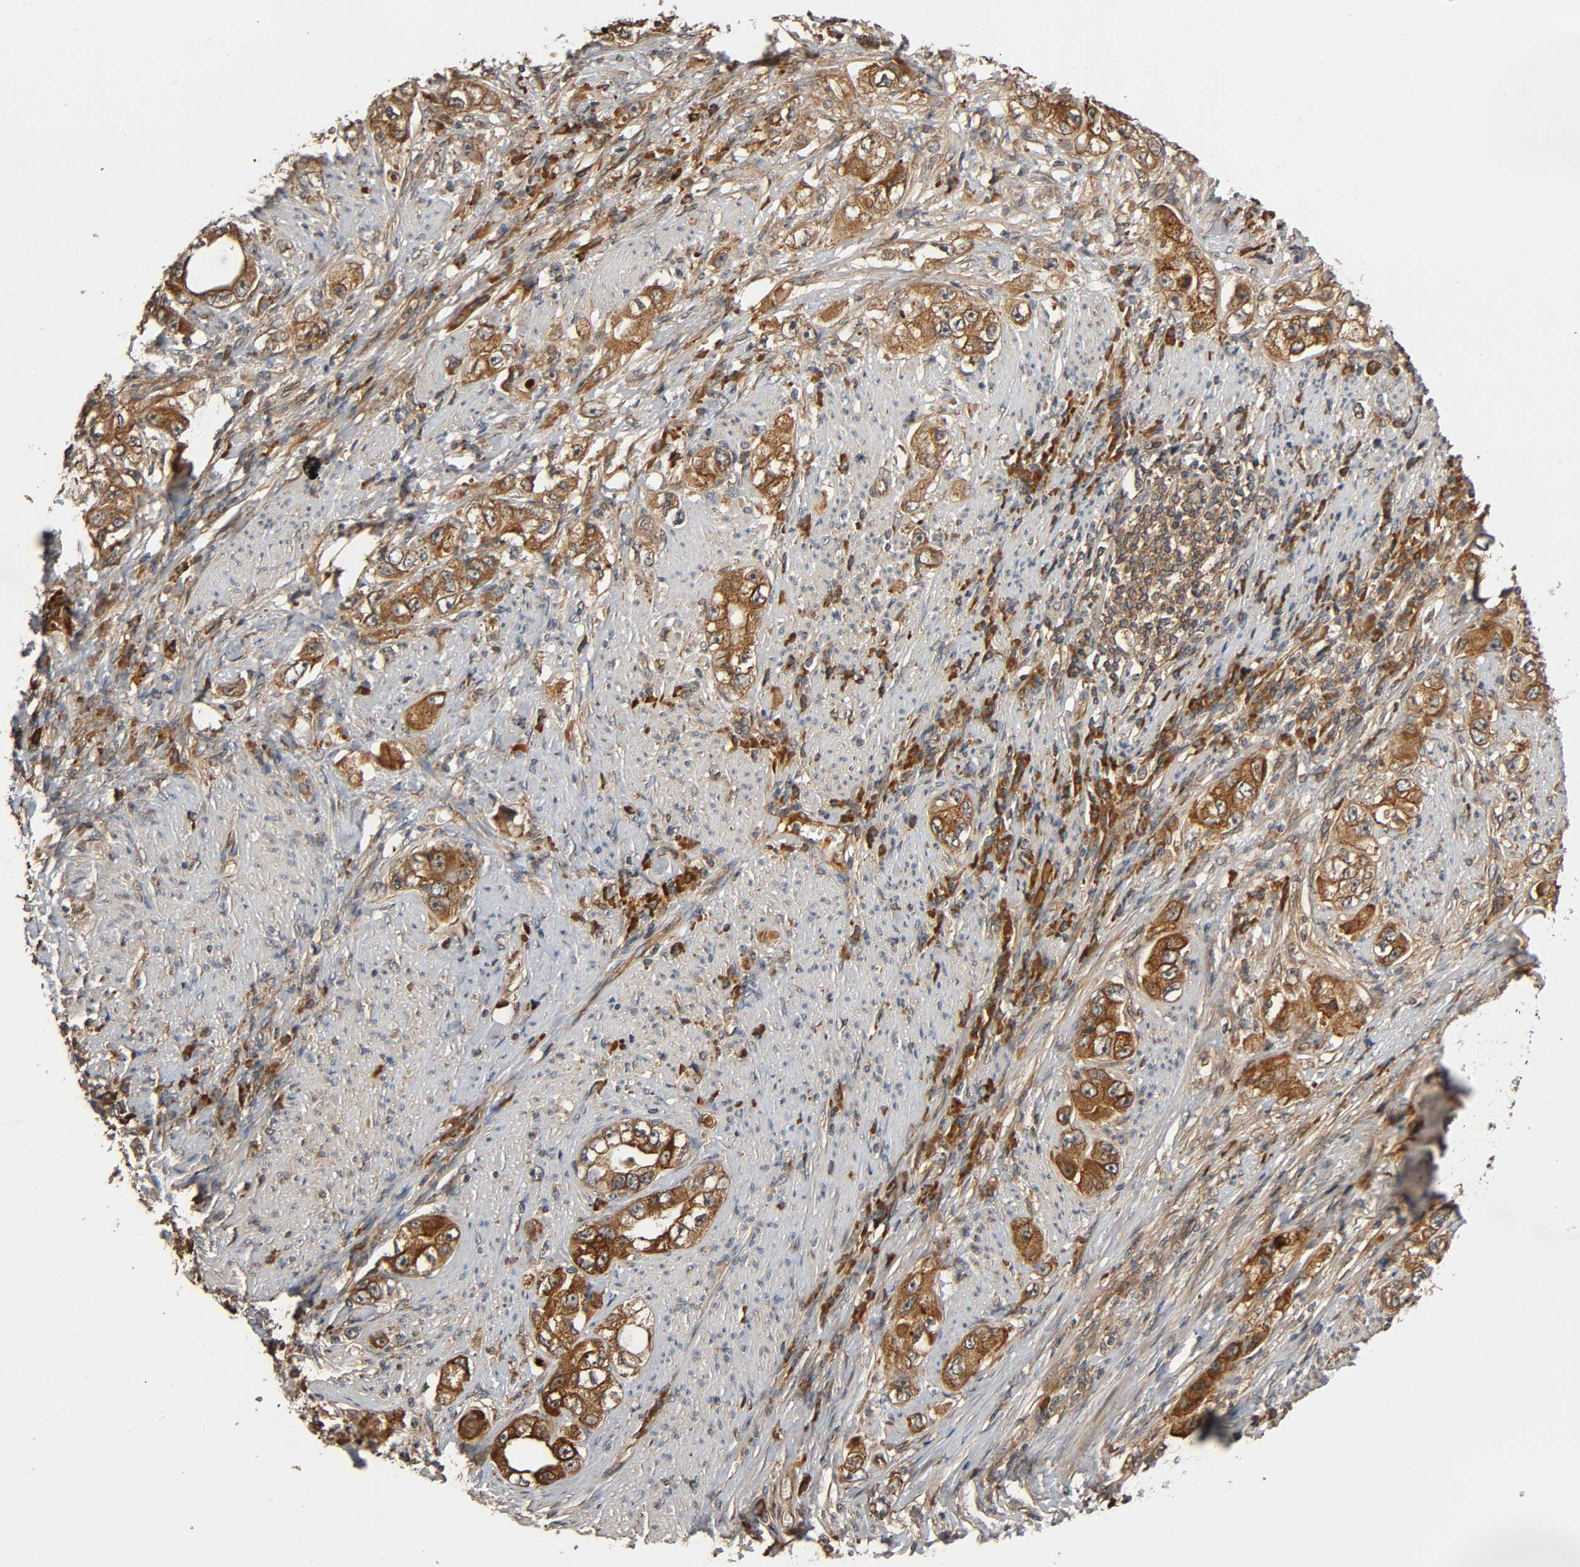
{"staining": {"intensity": "strong", "quantity": ">75%", "location": "cytoplasmic/membranous"}, "tissue": "stomach cancer", "cell_type": "Tumor cells", "image_type": "cancer", "snomed": [{"axis": "morphology", "description": "Adenocarcinoma, NOS"}, {"axis": "topography", "description": "Stomach, lower"}], "caption": "Immunohistochemical staining of adenocarcinoma (stomach) reveals high levels of strong cytoplasmic/membranous protein expression in about >75% of tumor cells.", "gene": "MAP3K8", "patient": {"sex": "female", "age": 93}}